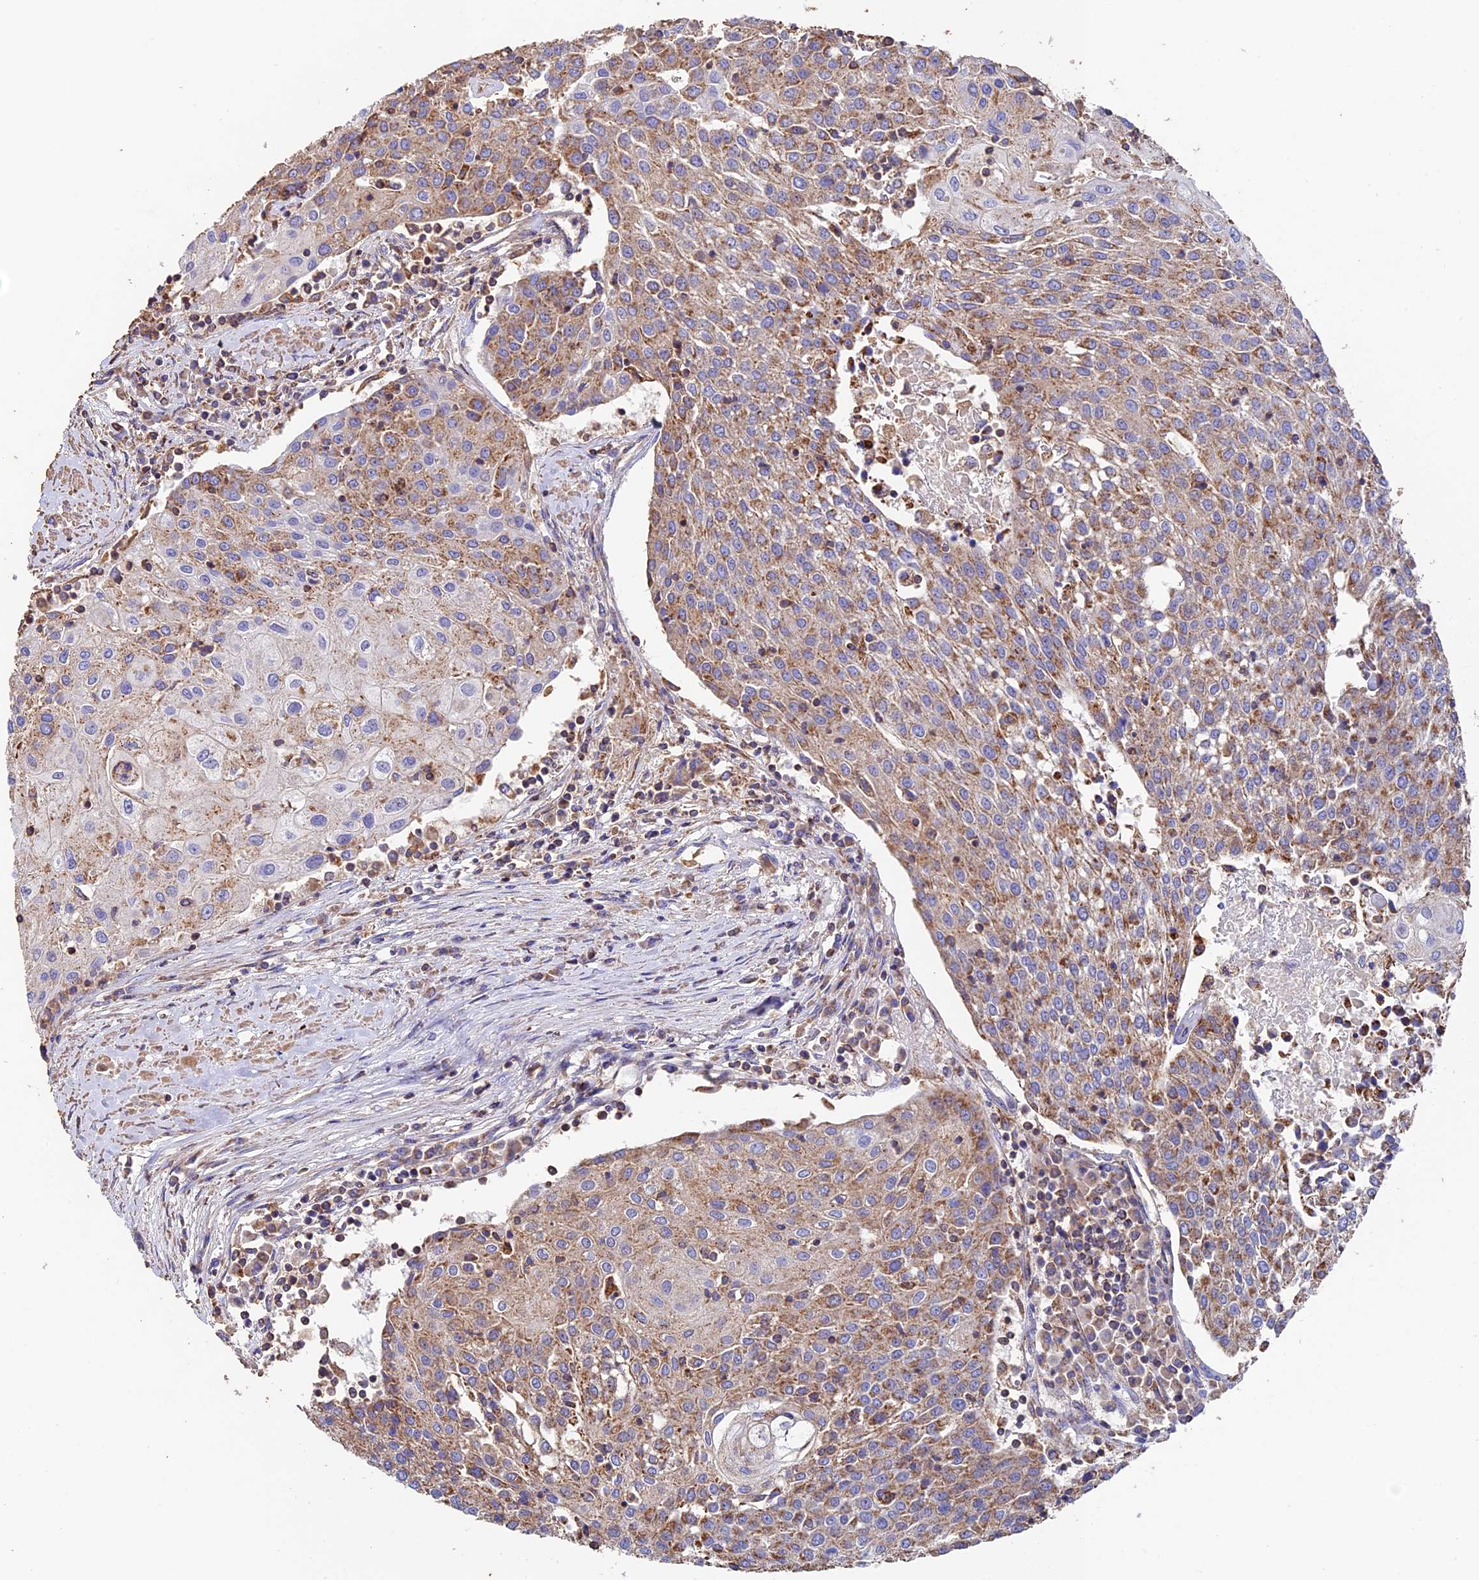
{"staining": {"intensity": "moderate", "quantity": "25%-75%", "location": "cytoplasmic/membranous"}, "tissue": "urothelial cancer", "cell_type": "Tumor cells", "image_type": "cancer", "snomed": [{"axis": "morphology", "description": "Urothelial carcinoma, High grade"}, {"axis": "topography", "description": "Urinary bladder"}], "caption": "This image reveals immunohistochemistry (IHC) staining of human urothelial carcinoma (high-grade), with medium moderate cytoplasmic/membranous staining in approximately 25%-75% of tumor cells.", "gene": "ADAT1", "patient": {"sex": "female", "age": 85}}